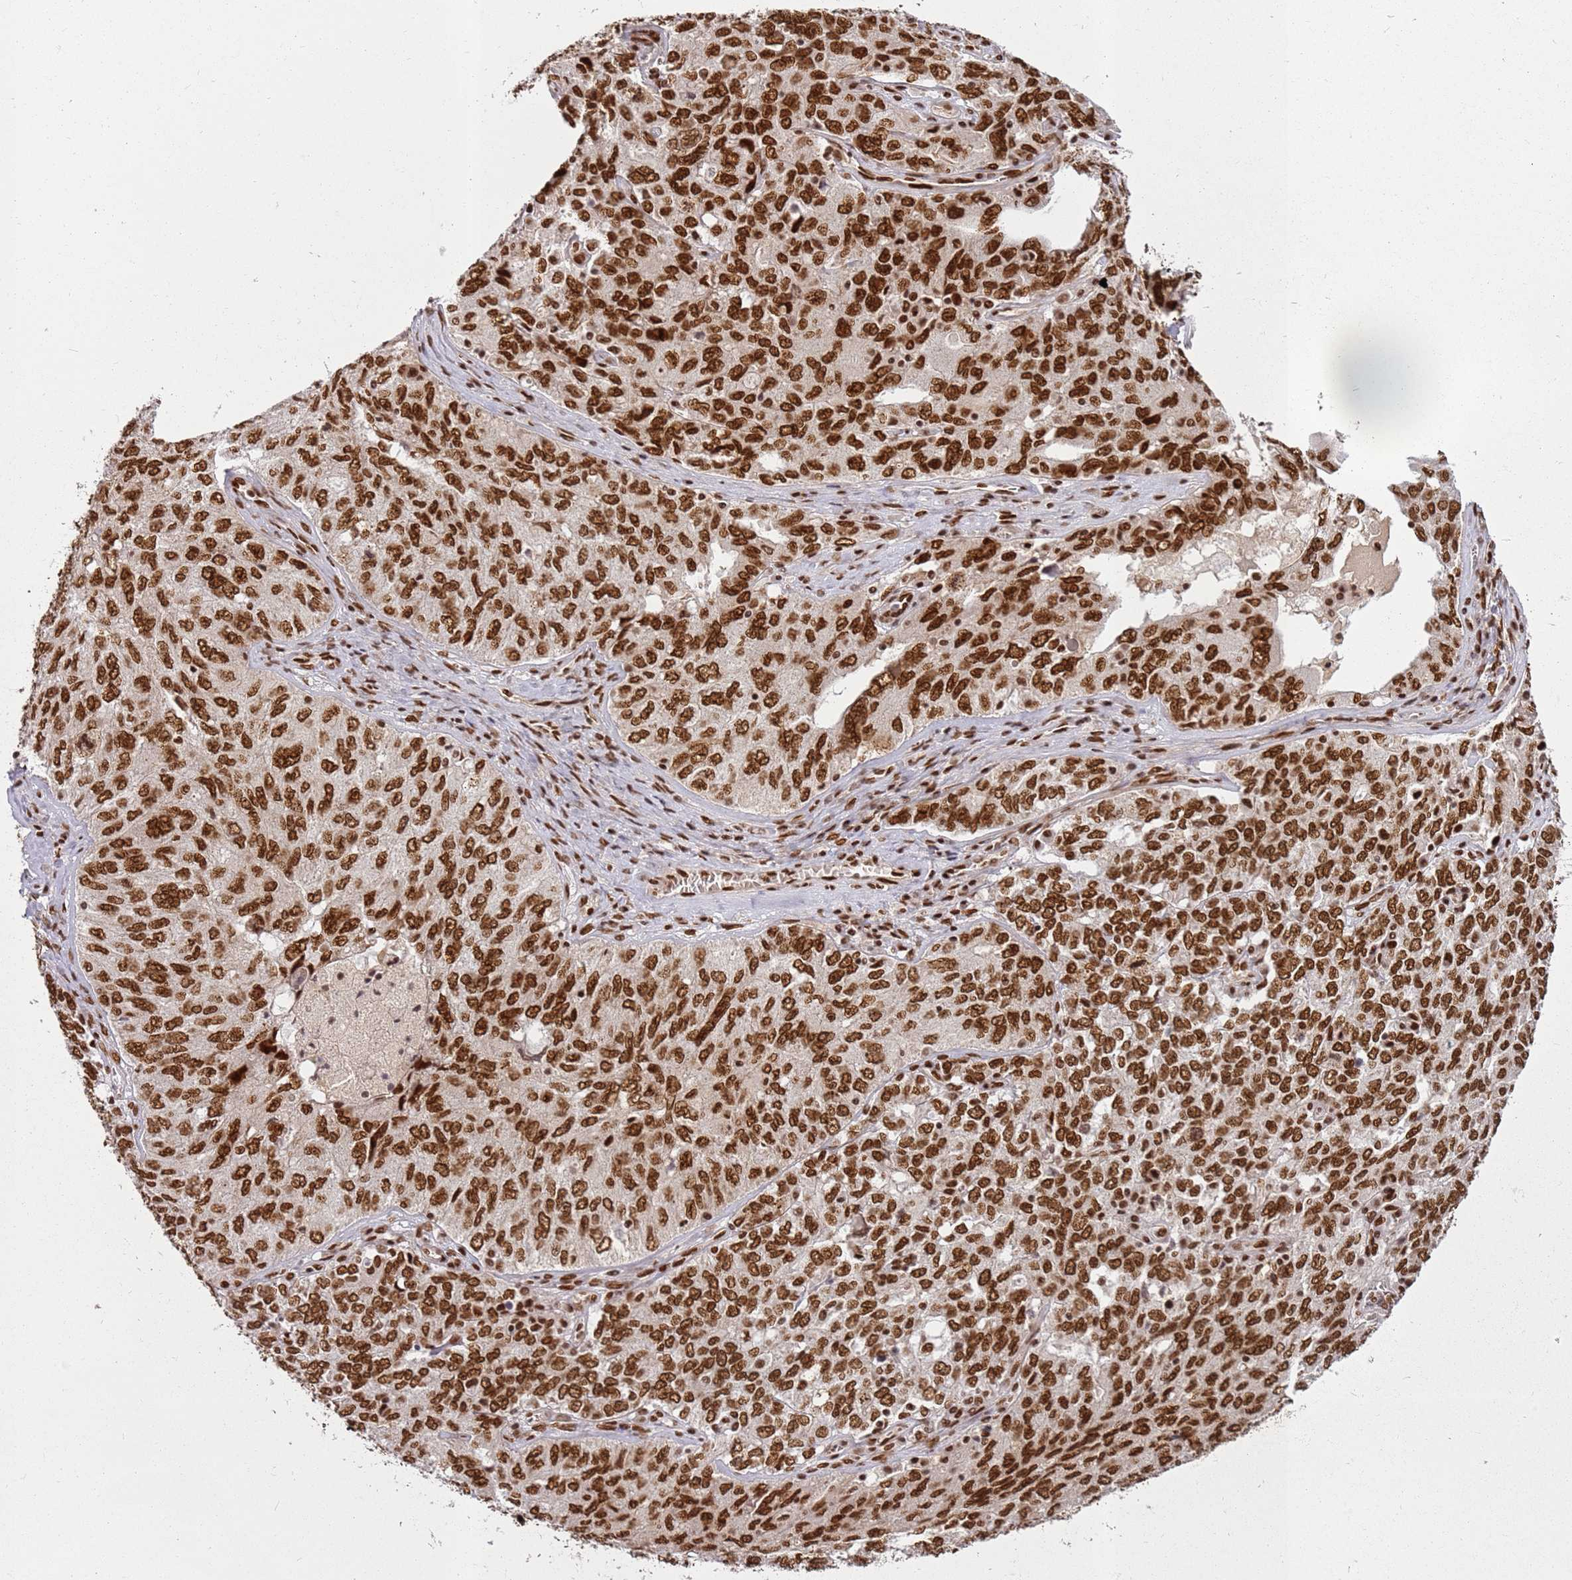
{"staining": {"intensity": "strong", "quantity": ">75%", "location": "nuclear"}, "tissue": "ovarian cancer", "cell_type": "Tumor cells", "image_type": "cancer", "snomed": [{"axis": "morphology", "description": "Carcinoma, endometroid"}, {"axis": "topography", "description": "Ovary"}], "caption": "Strong nuclear protein staining is seen in about >75% of tumor cells in endometroid carcinoma (ovarian). The staining was performed using DAB (3,3'-diaminobenzidine), with brown indicating positive protein expression. Nuclei are stained blue with hematoxylin.", "gene": "TENT4A", "patient": {"sex": "female", "age": 62}}